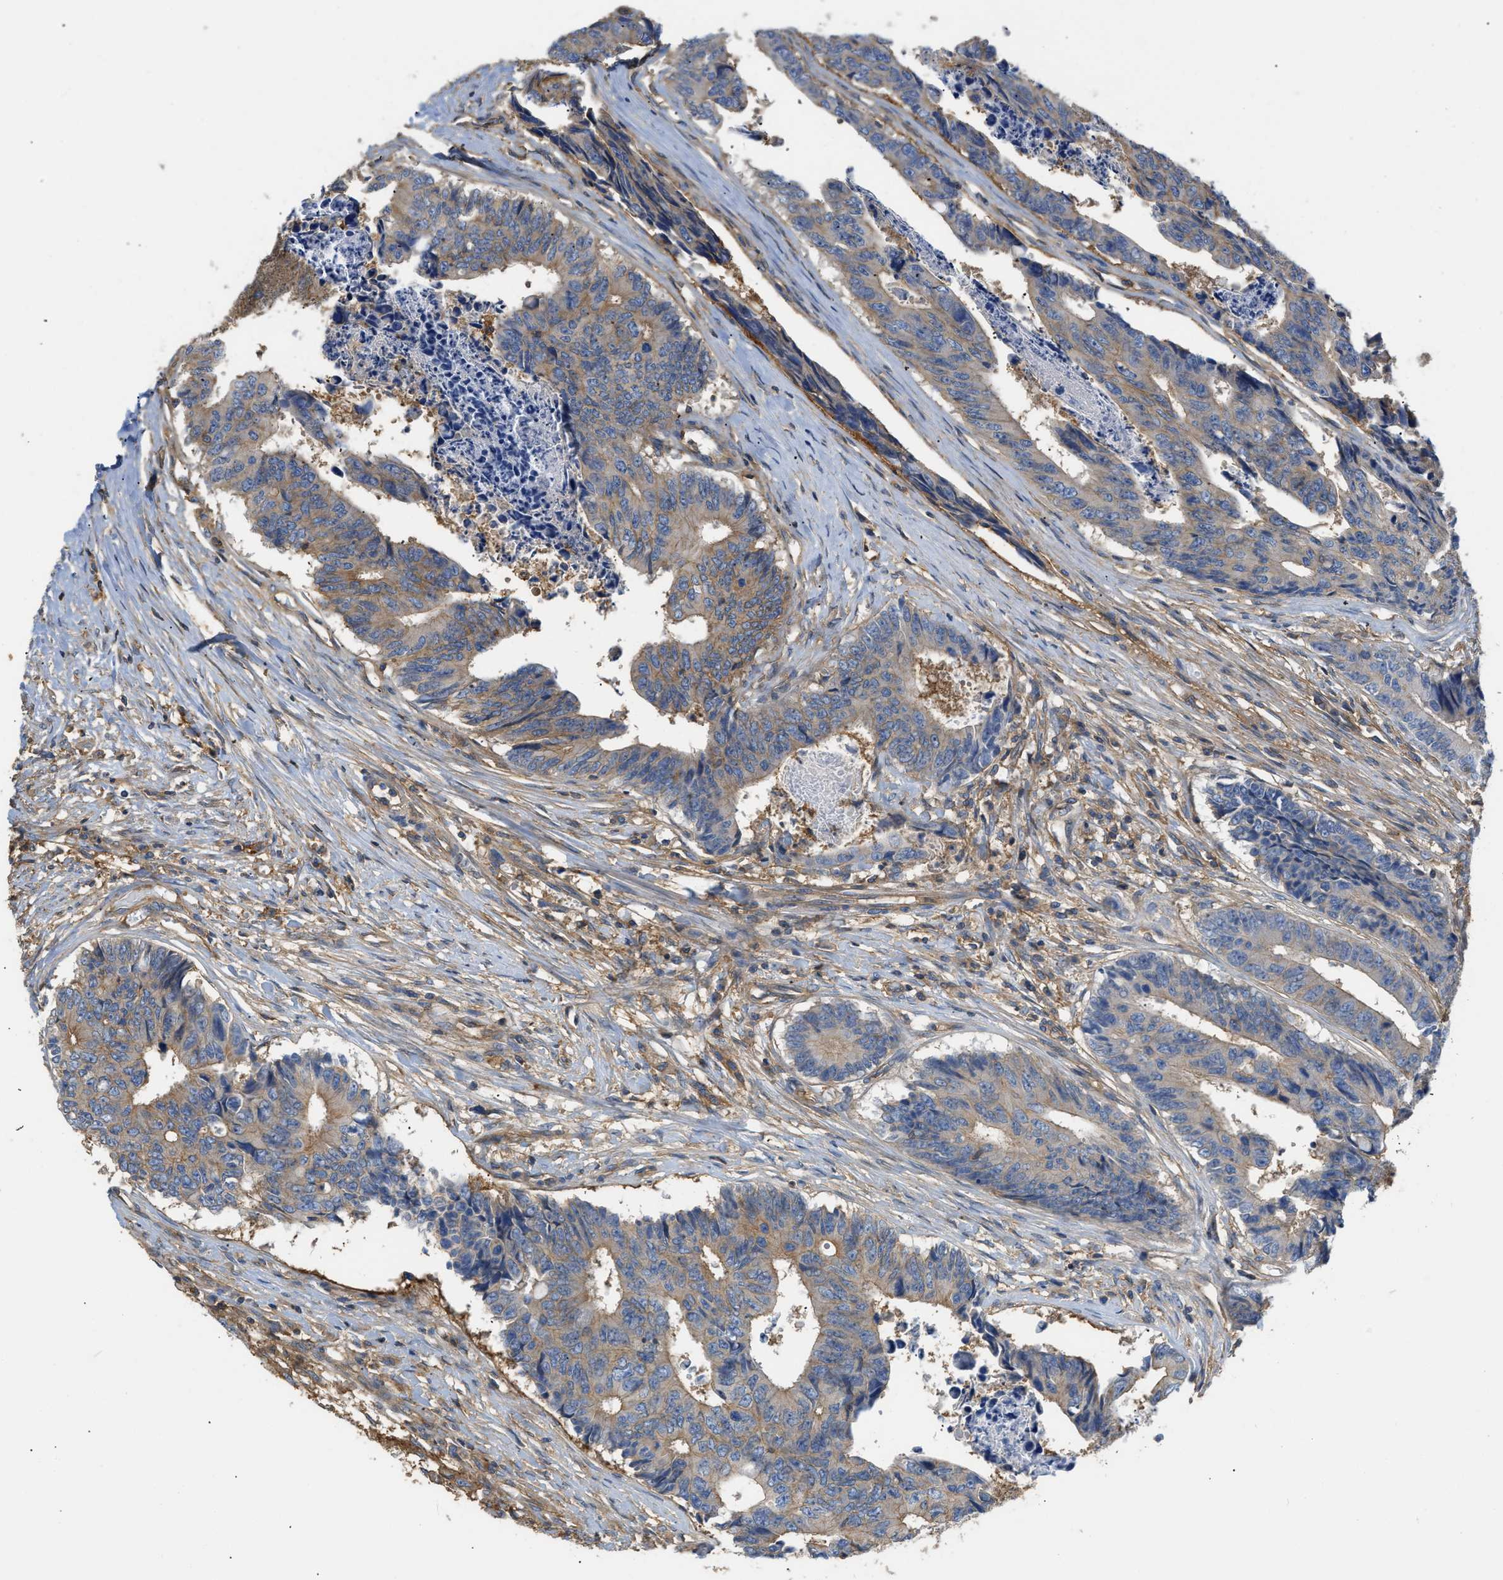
{"staining": {"intensity": "moderate", "quantity": ">75%", "location": "cytoplasmic/membranous"}, "tissue": "colorectal cancer", "cell_type": "Tumor cells", "image_type": "cancer", "snomed": [{"axis": "morphology", "description": "Adenocarcinoma, NOS"}, {"axis": "topography", "description": "Rectum"}], "caption": "A high-resolution histopathology image shows immunohistochemistry staining of colorectal adenocarcinoma, which reveals moderate cytoplasmic/membranous expression in approximately >75% of tumor cells.", "gene": "GNB4", "patient": {"sex": "male", "age": 84}}